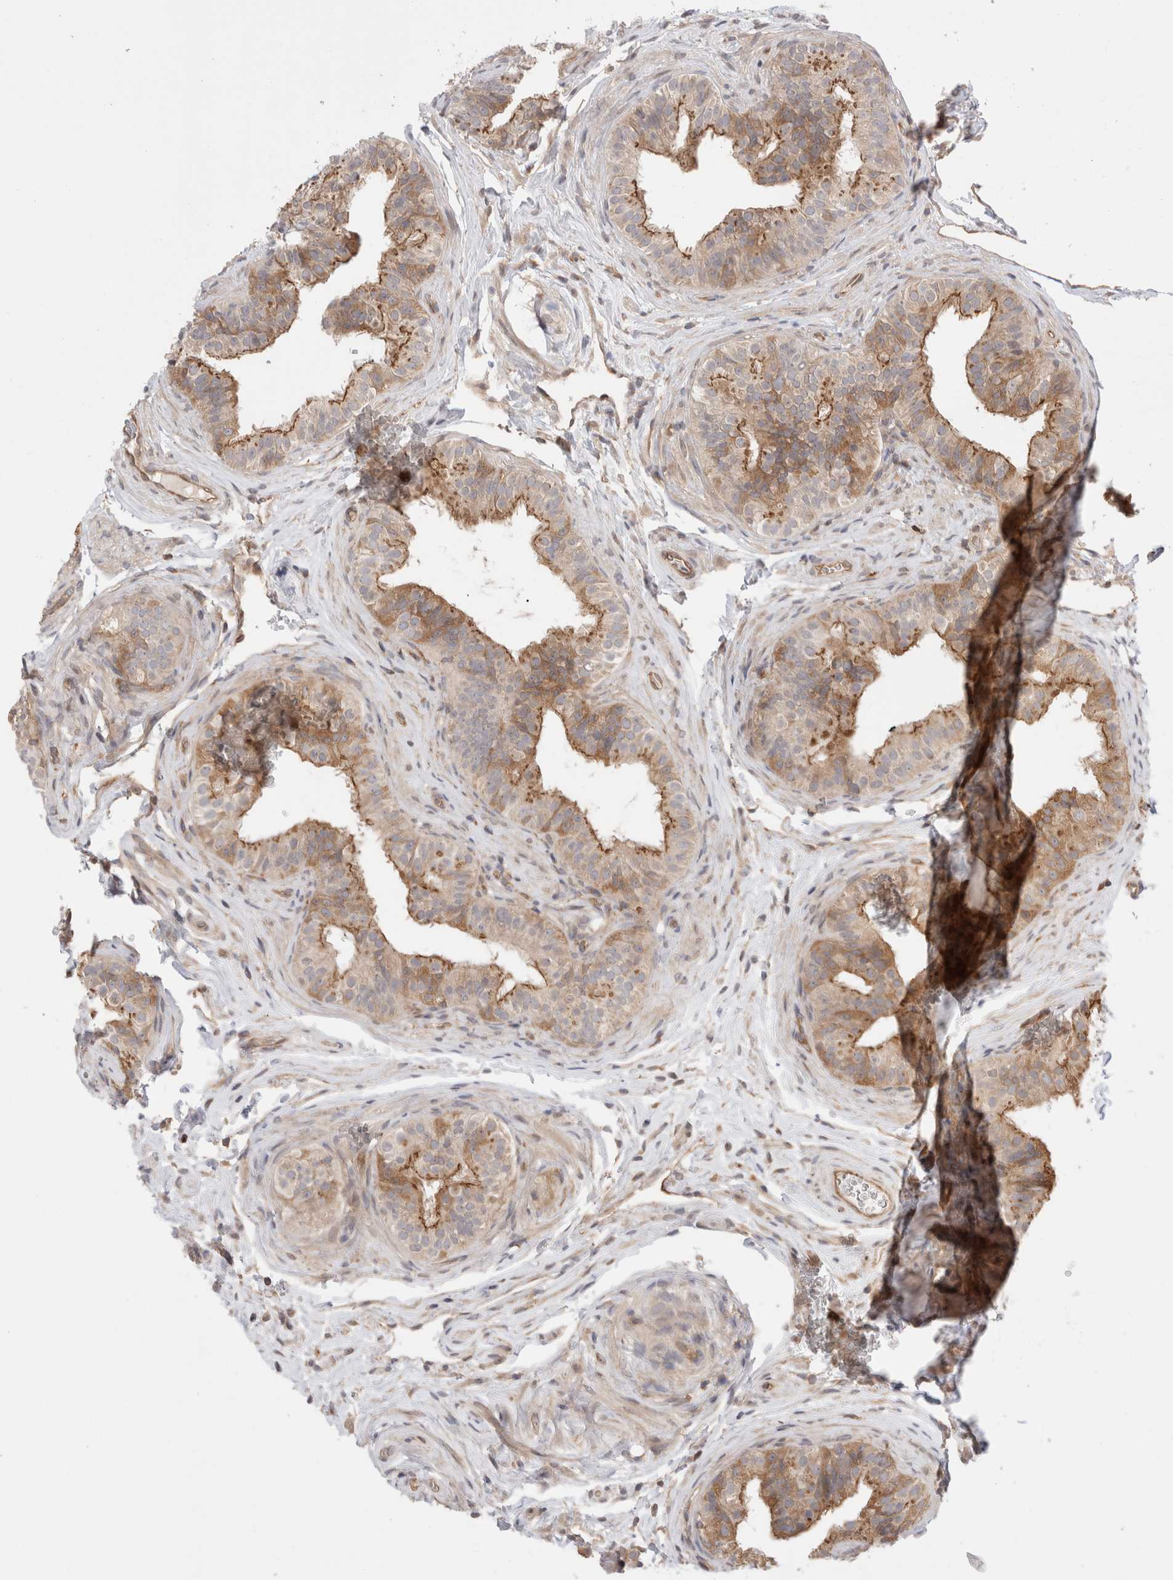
{"staining": {"intensity": "moderate", "quantity": "25%-75%", "location": "cytoplasmic/membranous"}, "tissue": "epididymis", "cell_type": "Glandular cells", "image_type": "normal", "snomed": [{"axis": "morphology", "description": "Normal tissue, NOS"}, {"axis": "topography", "description": "Epididymis"}], "caption": "A brown stain labels moderate cytoplasmic/membranous positivity of a protein in glandular cells of benign epididymis. The protein of interest is stained brown, and the nuclei are stained in blue (DAB (3,3'-diaminobenzidine) IHC with brightfield microscopy, high magnification).", "gene": "NFKB1", "patient": {"sex": "male", "age": 49}}